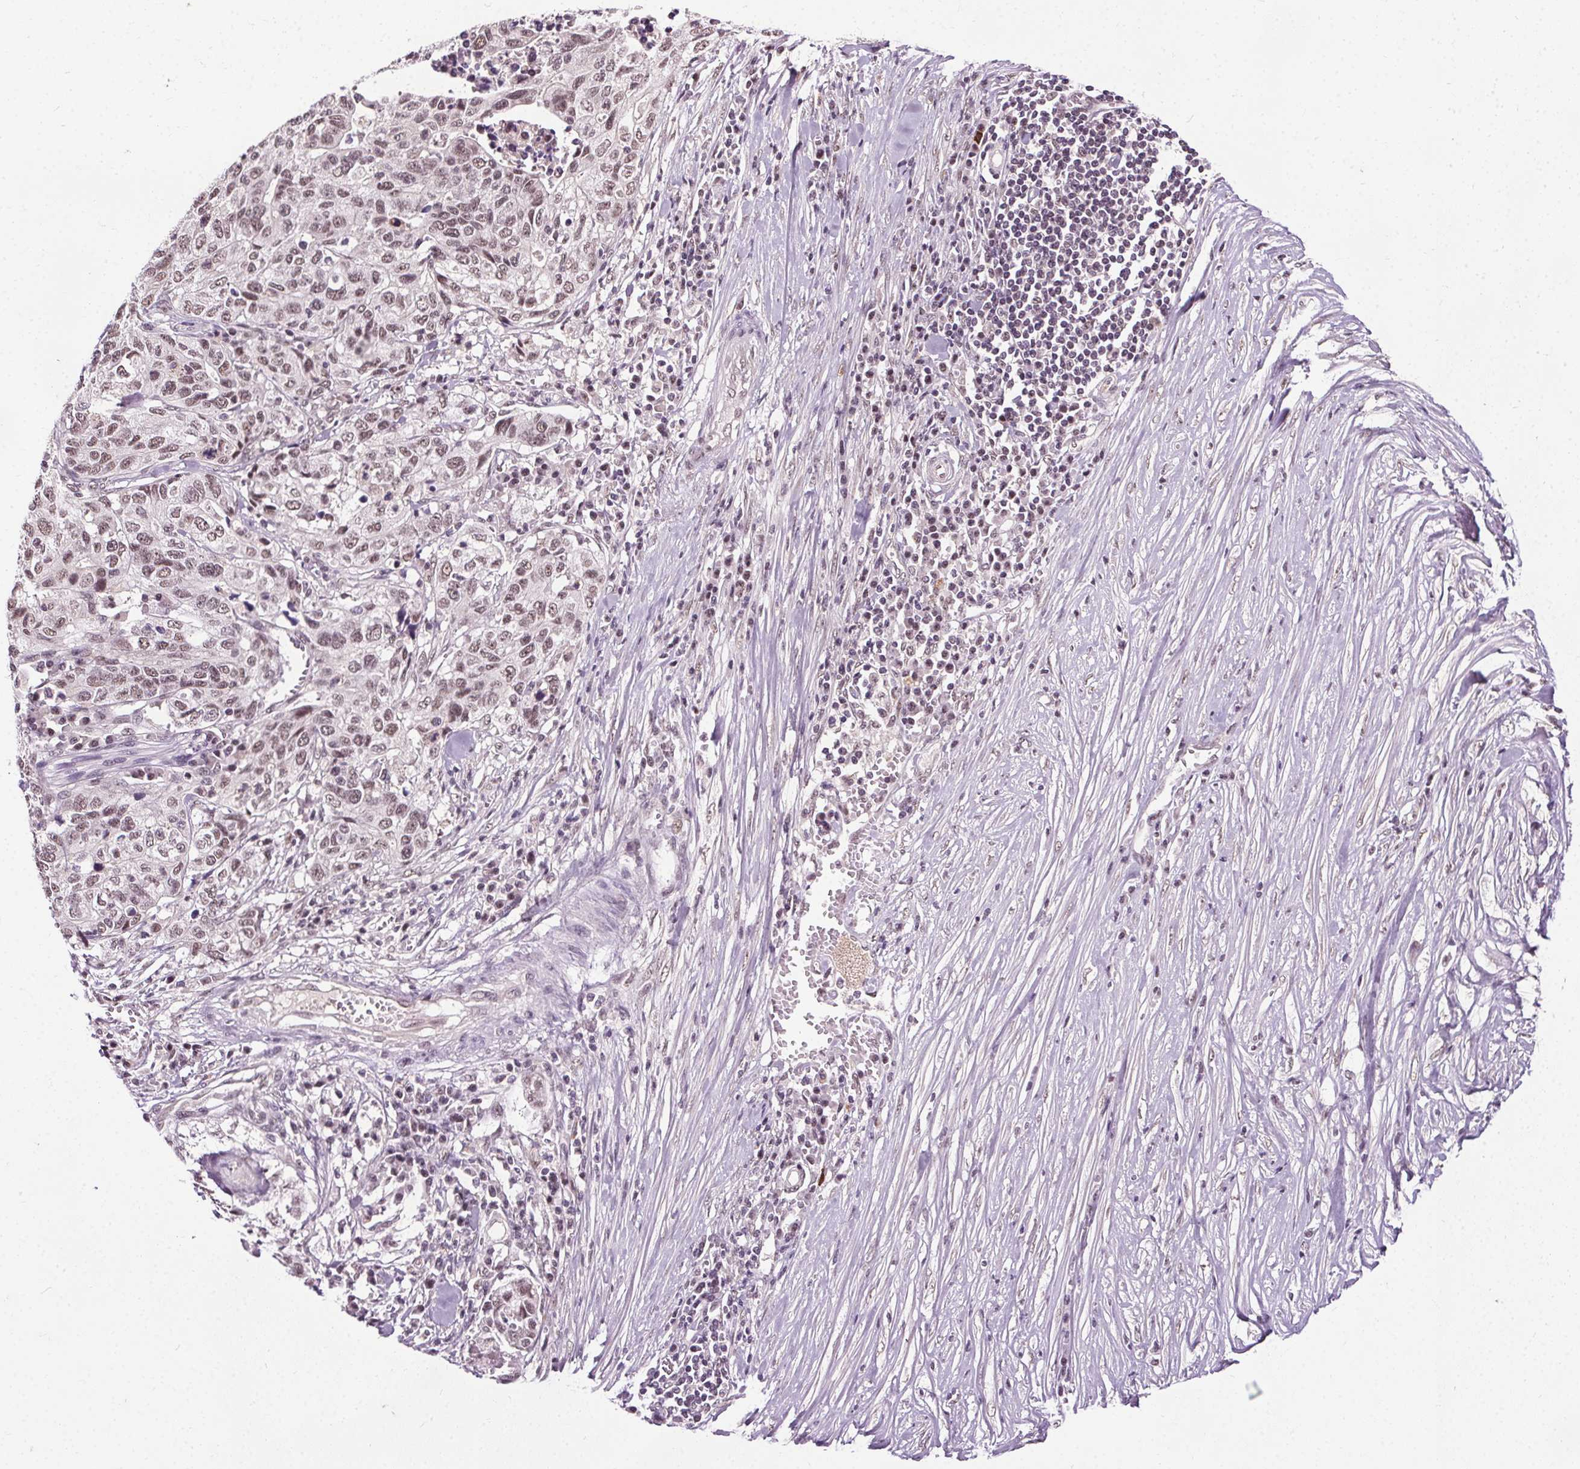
{"staining": {"intensity": "moderate", "quantity": ">75%", "location": "nuclear"}, "tissue": "stomach cancer", "cell_type": "Tumor cells", "image_type": "cancer", "snomed": [{"axis": "morphology", "description": "Adenocarcinoma, NOS"}, {"axis": "topography", "description": "Stomach, upper"}], "caption": "This photomicrograph shows stomach adenocarcinoma stained with immunohistochemistry to label a protein in brown. The nuclear of tumor cells show moderate positivity for the protein. Nuclei are counter-stained blue.", "gene": "MED6", "patient": {"sex": "female", "age": 67}}